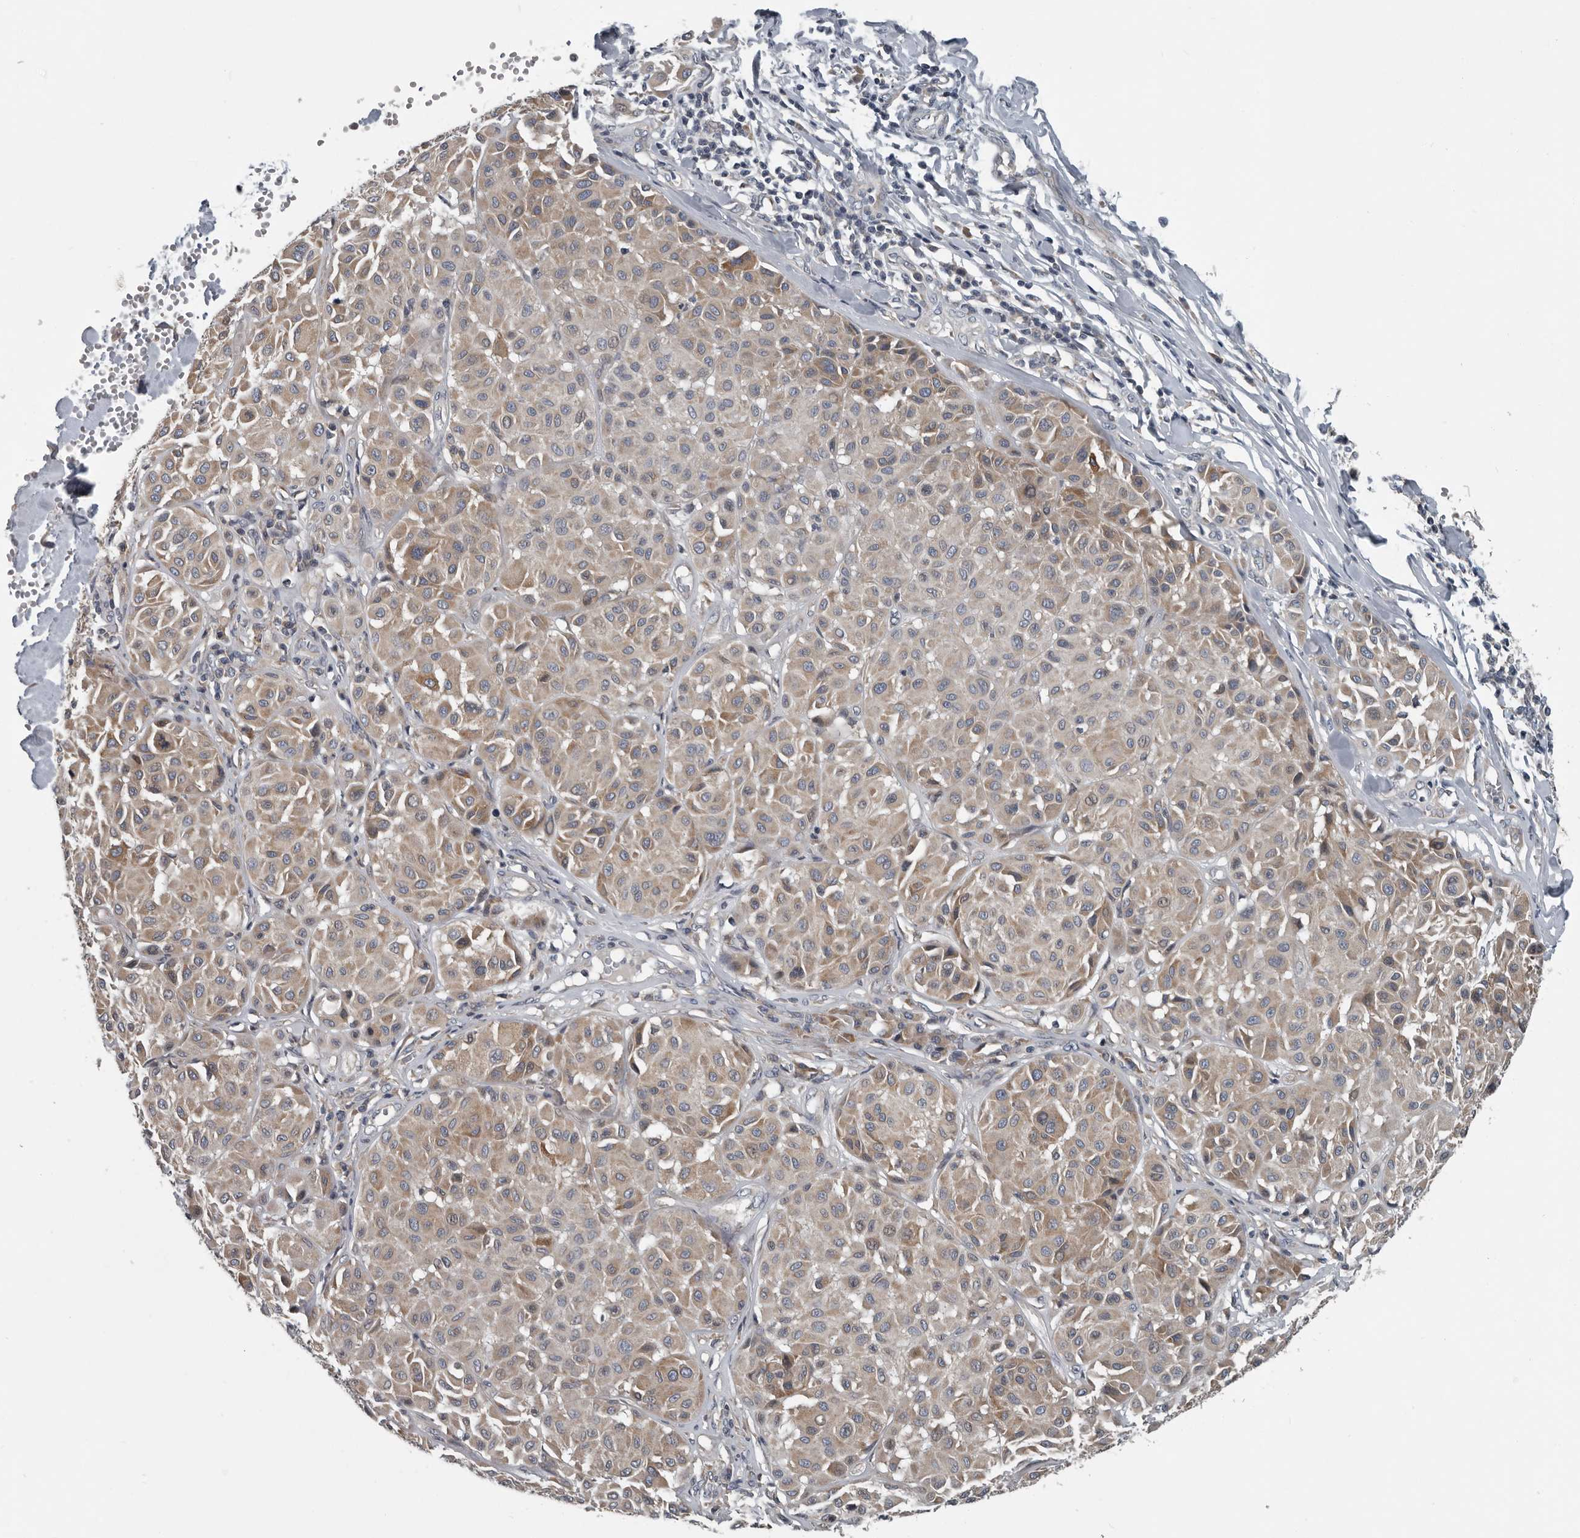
{"staining": {"intensity": "weak", "quantity": ">75%", "location": "cytoplasmic/membranous"}, "tissue": "melanoma", "cell_type": "Tumor cells", "image_type": "cancer", "snomed": [{"axis": "morphology", "description": "Malignant melanoma, Metastatic site"}, {"axis": "topography", "description": "Soft tissue"}], "caption": "The micrograph shows staining of malignant melanoma (metastatic site), revealing weak cytoplasmic/membranous protein expression (brown color) within tumor cells.", "gene": "TMEM199", "patient": {"sex": "male", "age": 41}}